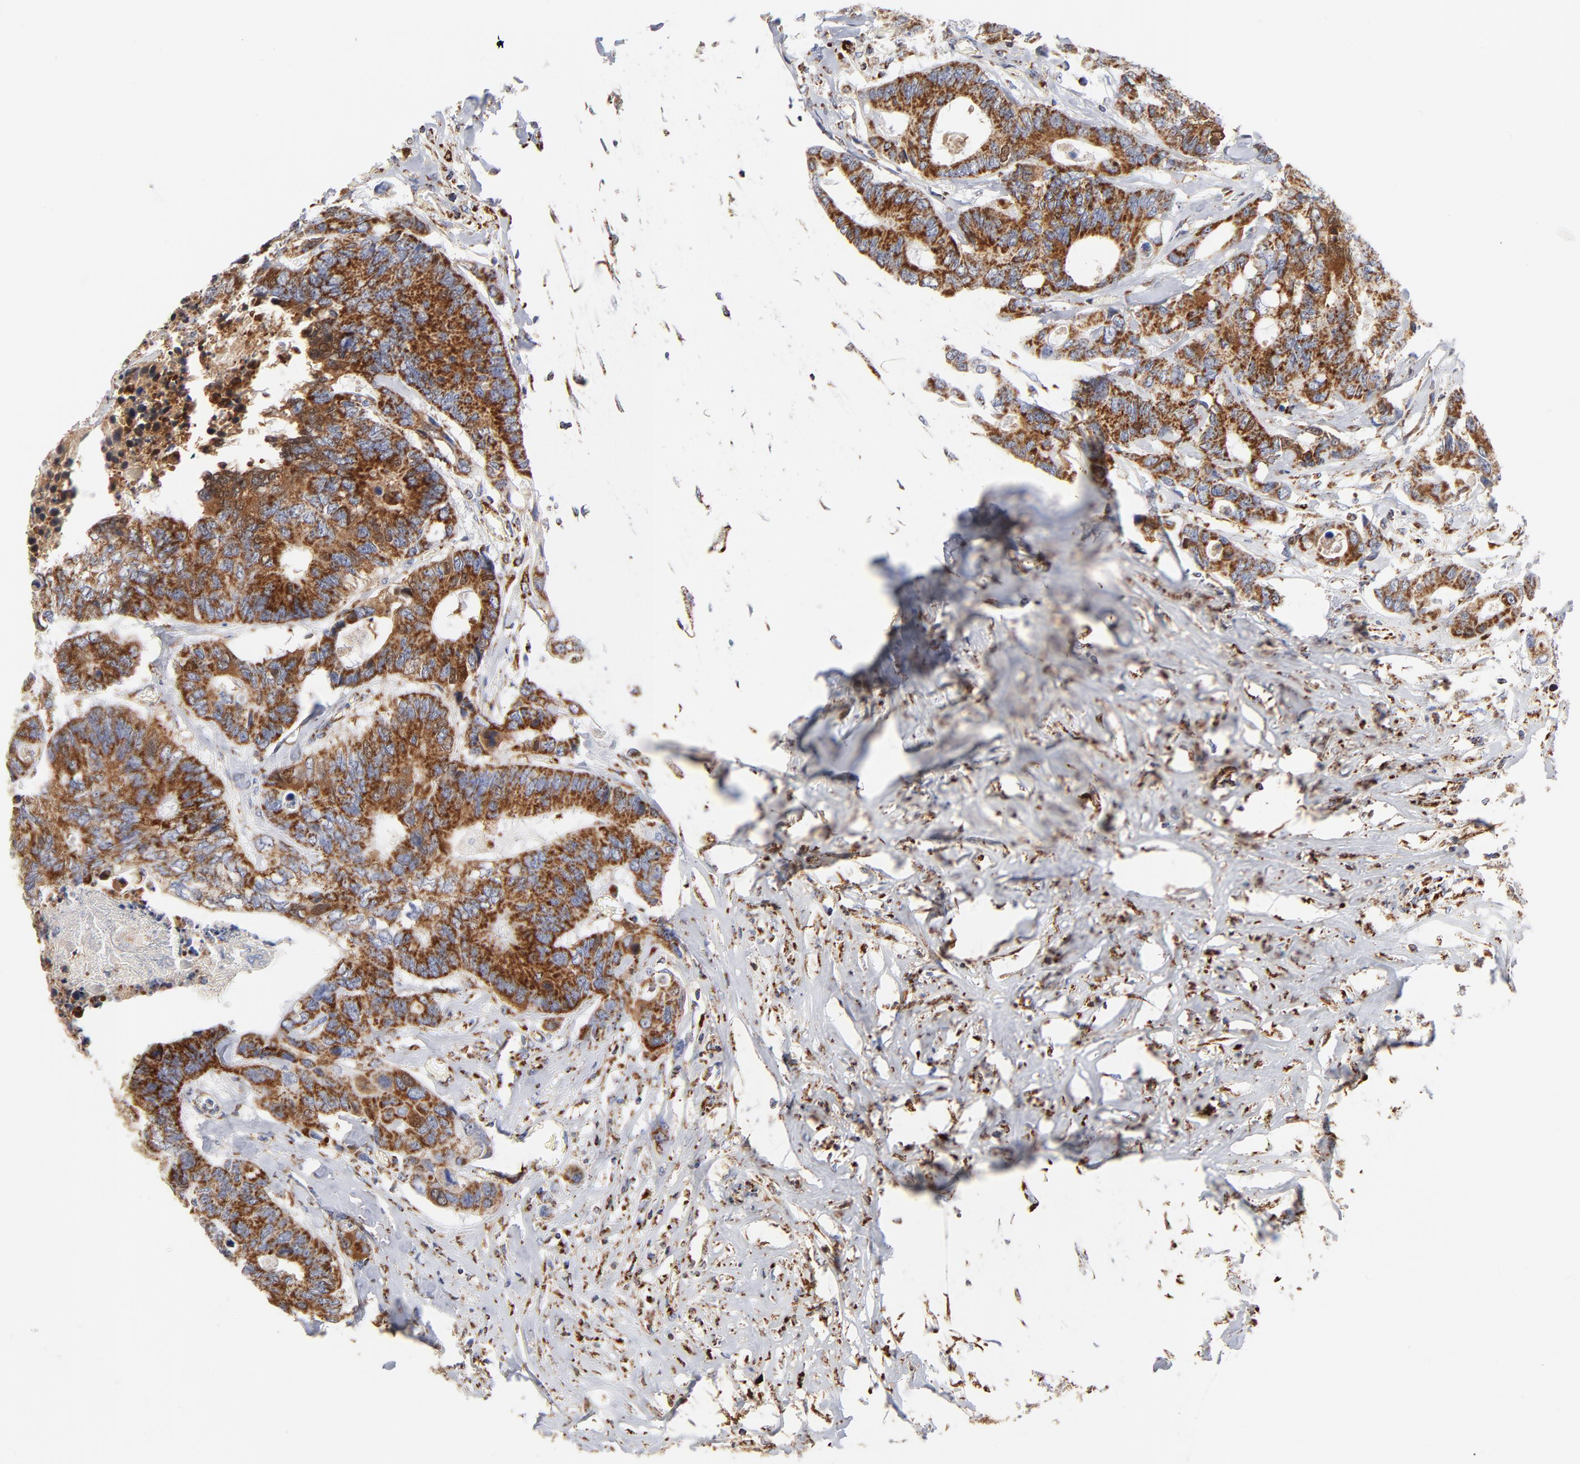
{"staining": {"intensity": "strong", "quantity": ">75%", "location": "cytoplasmic/membranous"}, "tissue": "colorectal cancer", "cell_type": "Tumor cells", "image_type": "cancer", "snomed": [{"axis": "morphology", "description": "Adenocarcinoma, NOS"}, {"axis": "topography", "description": "Rectum"}], "caption": "IHC micrograph of neoplastic tissue: colorectal adenocarcinoma stained using immunohistochemistry demonstrates high levels of strong protein expression localized specifically in the cytoplasmic/membranous of tumor cells, appearing as a cytoplasmic/membranous brown color.", "gene": "DIABLO", "patient": {"sex": "male", "age": 55}}